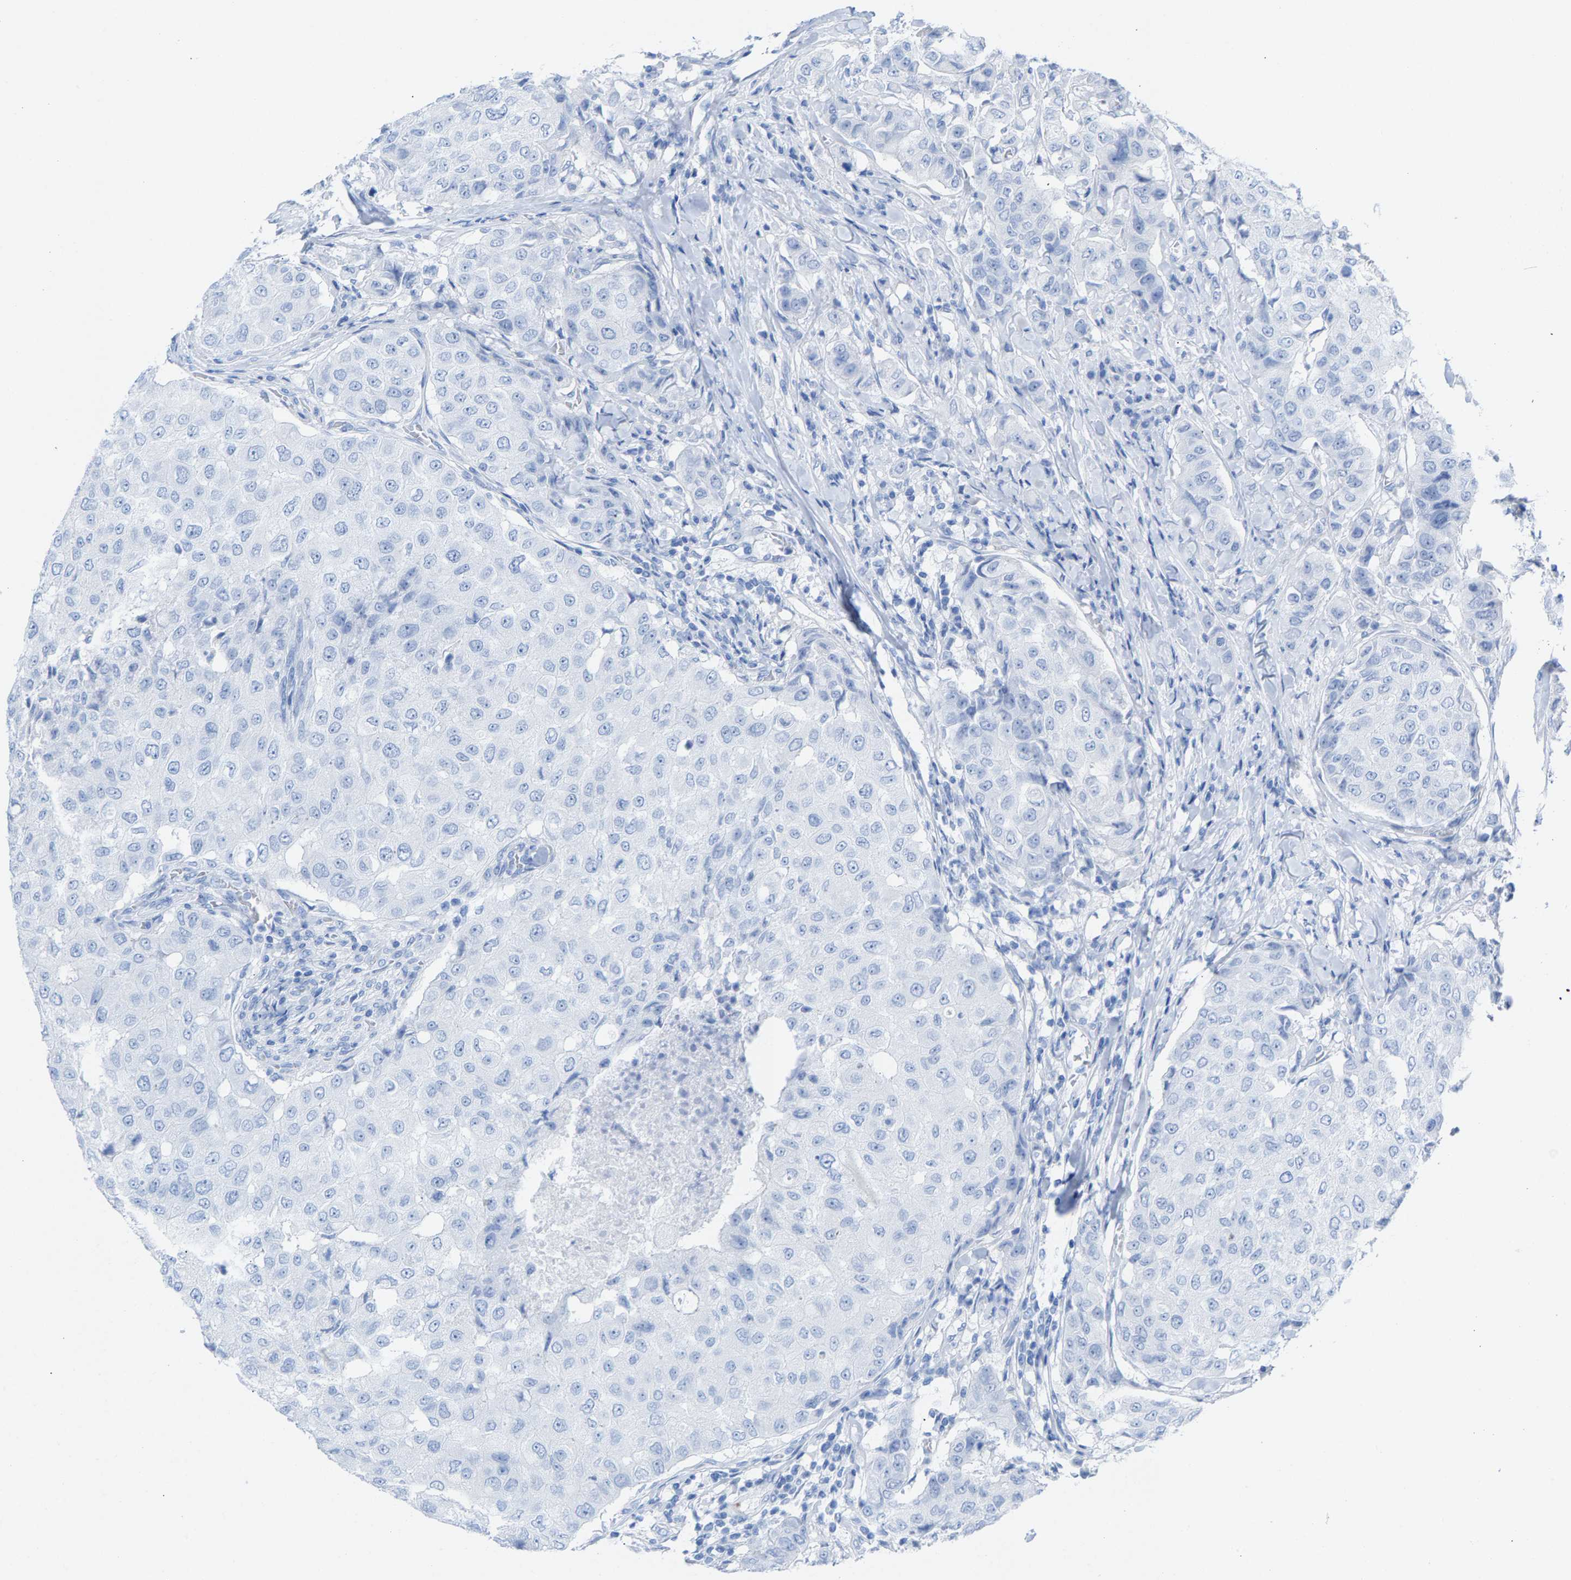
{"staining": {"intensity": "negative", "quantity": "none", "location": "none"}, "tissue": "breast cancer", "cell_type": "Tumor cells", "image_type": "cancer", "snomed": [{"axis": "morphology", "description": "Duct carcinoma"}, {"axis": "topography", "description": "Breast"}], "caption": "Human breast cancer stained for a protein using immunohistochemistry (IHC) shows no positivity in tumor cells.", "gene": "CPA1", "patient": {"sex": "female", "age": 27}}